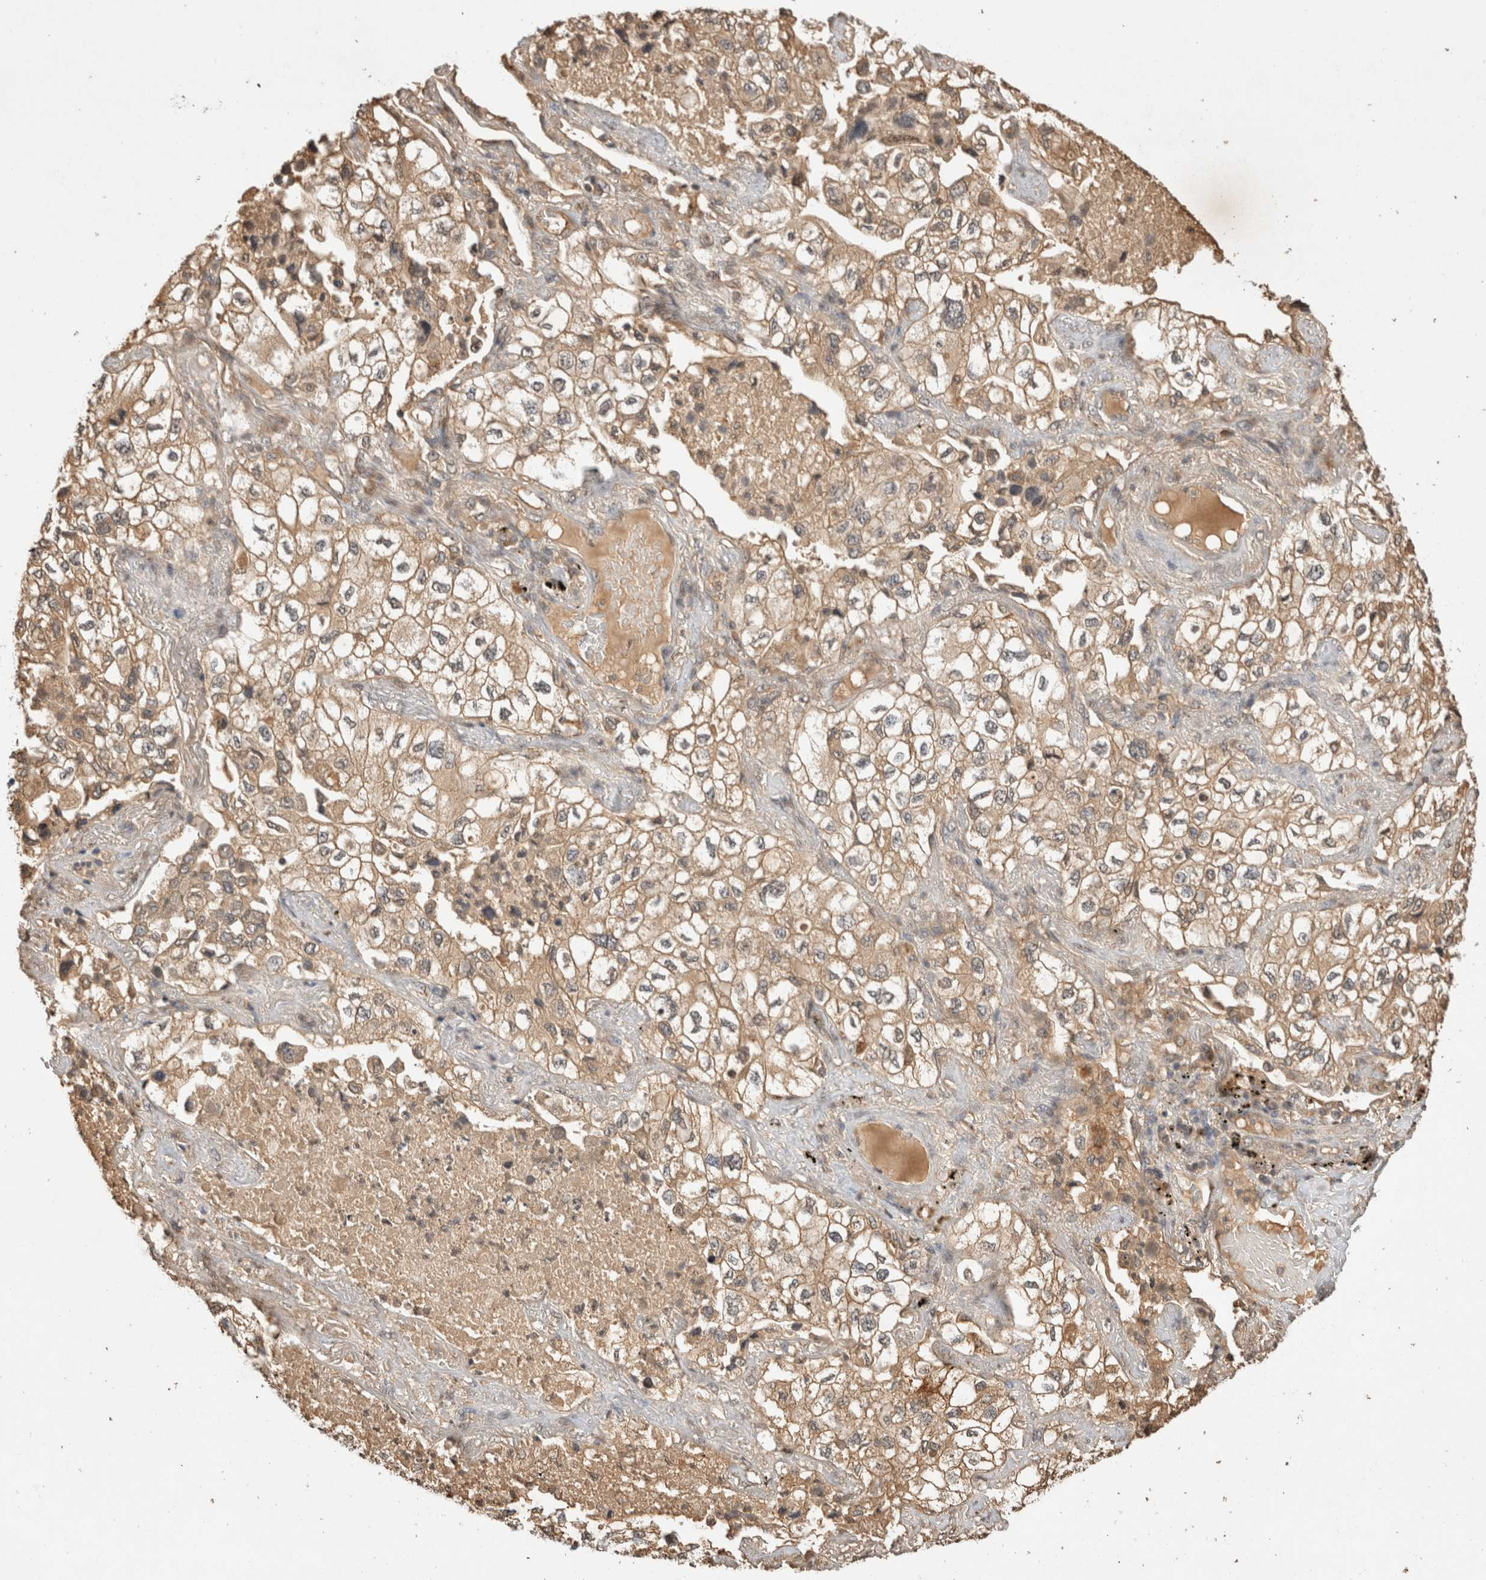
{"staining": {"intensity": "weak", "quantity": ">75%", "location": "cytoplasmic/membranous"}, "tissue": "lung cancer", "cell_type": "Tumor cells", "image_type": "cancer", "snomed": [{"axis": "morphology", "description": "Adenocarcinoma, NOS"}, {"axis": "topography", "description": "Lung"}], "caption": "Protein analysis of lung cancer tissue exhibits weak cytoplasmic/membranous positivity in approximately >75% of tumor cells.", "gene": "PRMT3", "patient": {"sex": "male", "age": 63}}